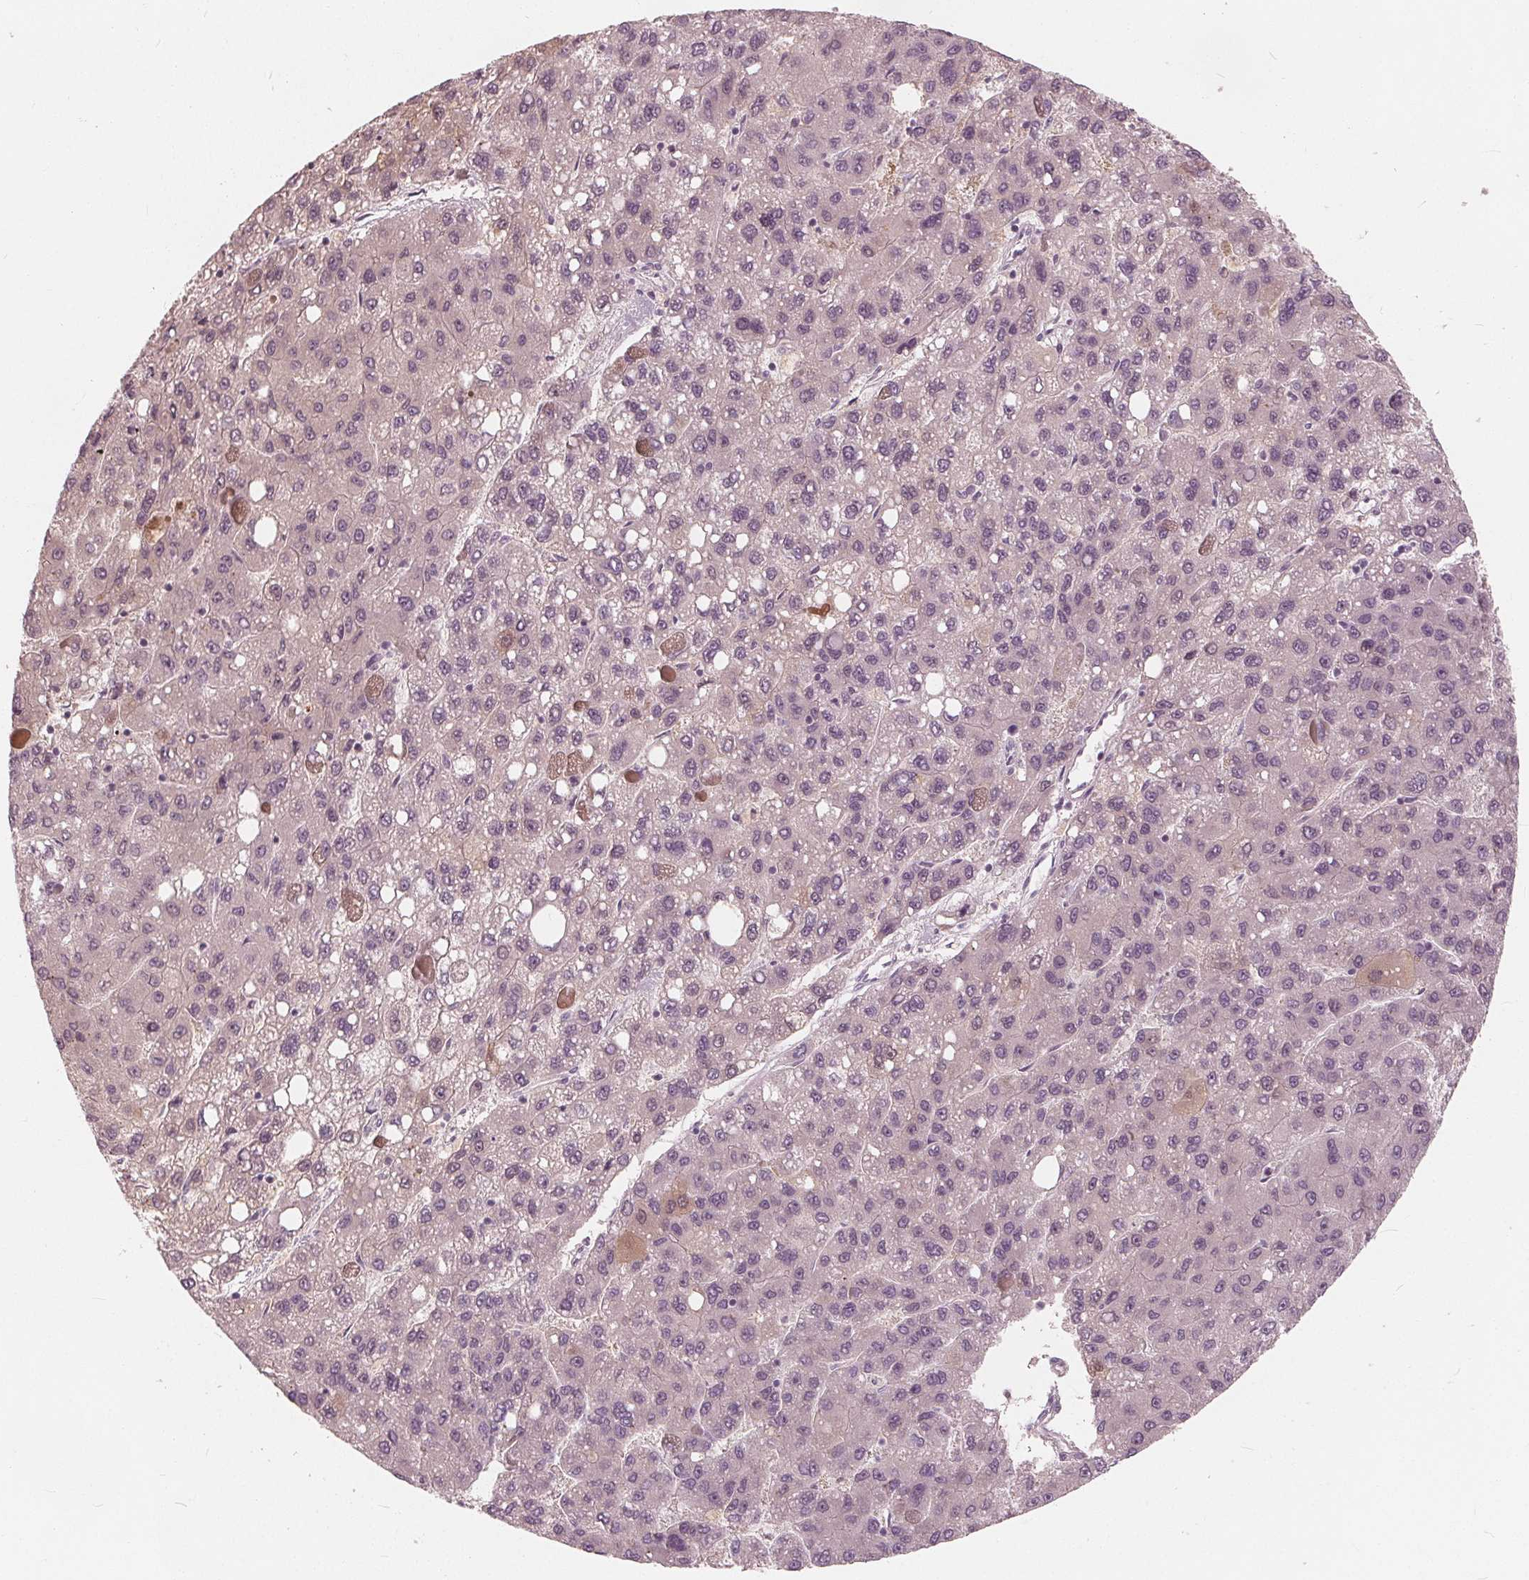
{"staining": {"intensity": "negative", "quantity": "none", "location": "none"}, "tissue": "liver cancer", "cell_type": "Tumor cells", "image_type": "cancer", "snomed": [{"axis": "morphology", "description": "Carcinoma, Hepatocellular, NOS"}, {"axis": "topography", "description": "Liver"}], "caption": "The micrograph demonstrates no significant staining in tumor cells of liver hepatocellular carcinoma.", "gene": "SAT2", "patient": {"sex": "female", "age": 82}}